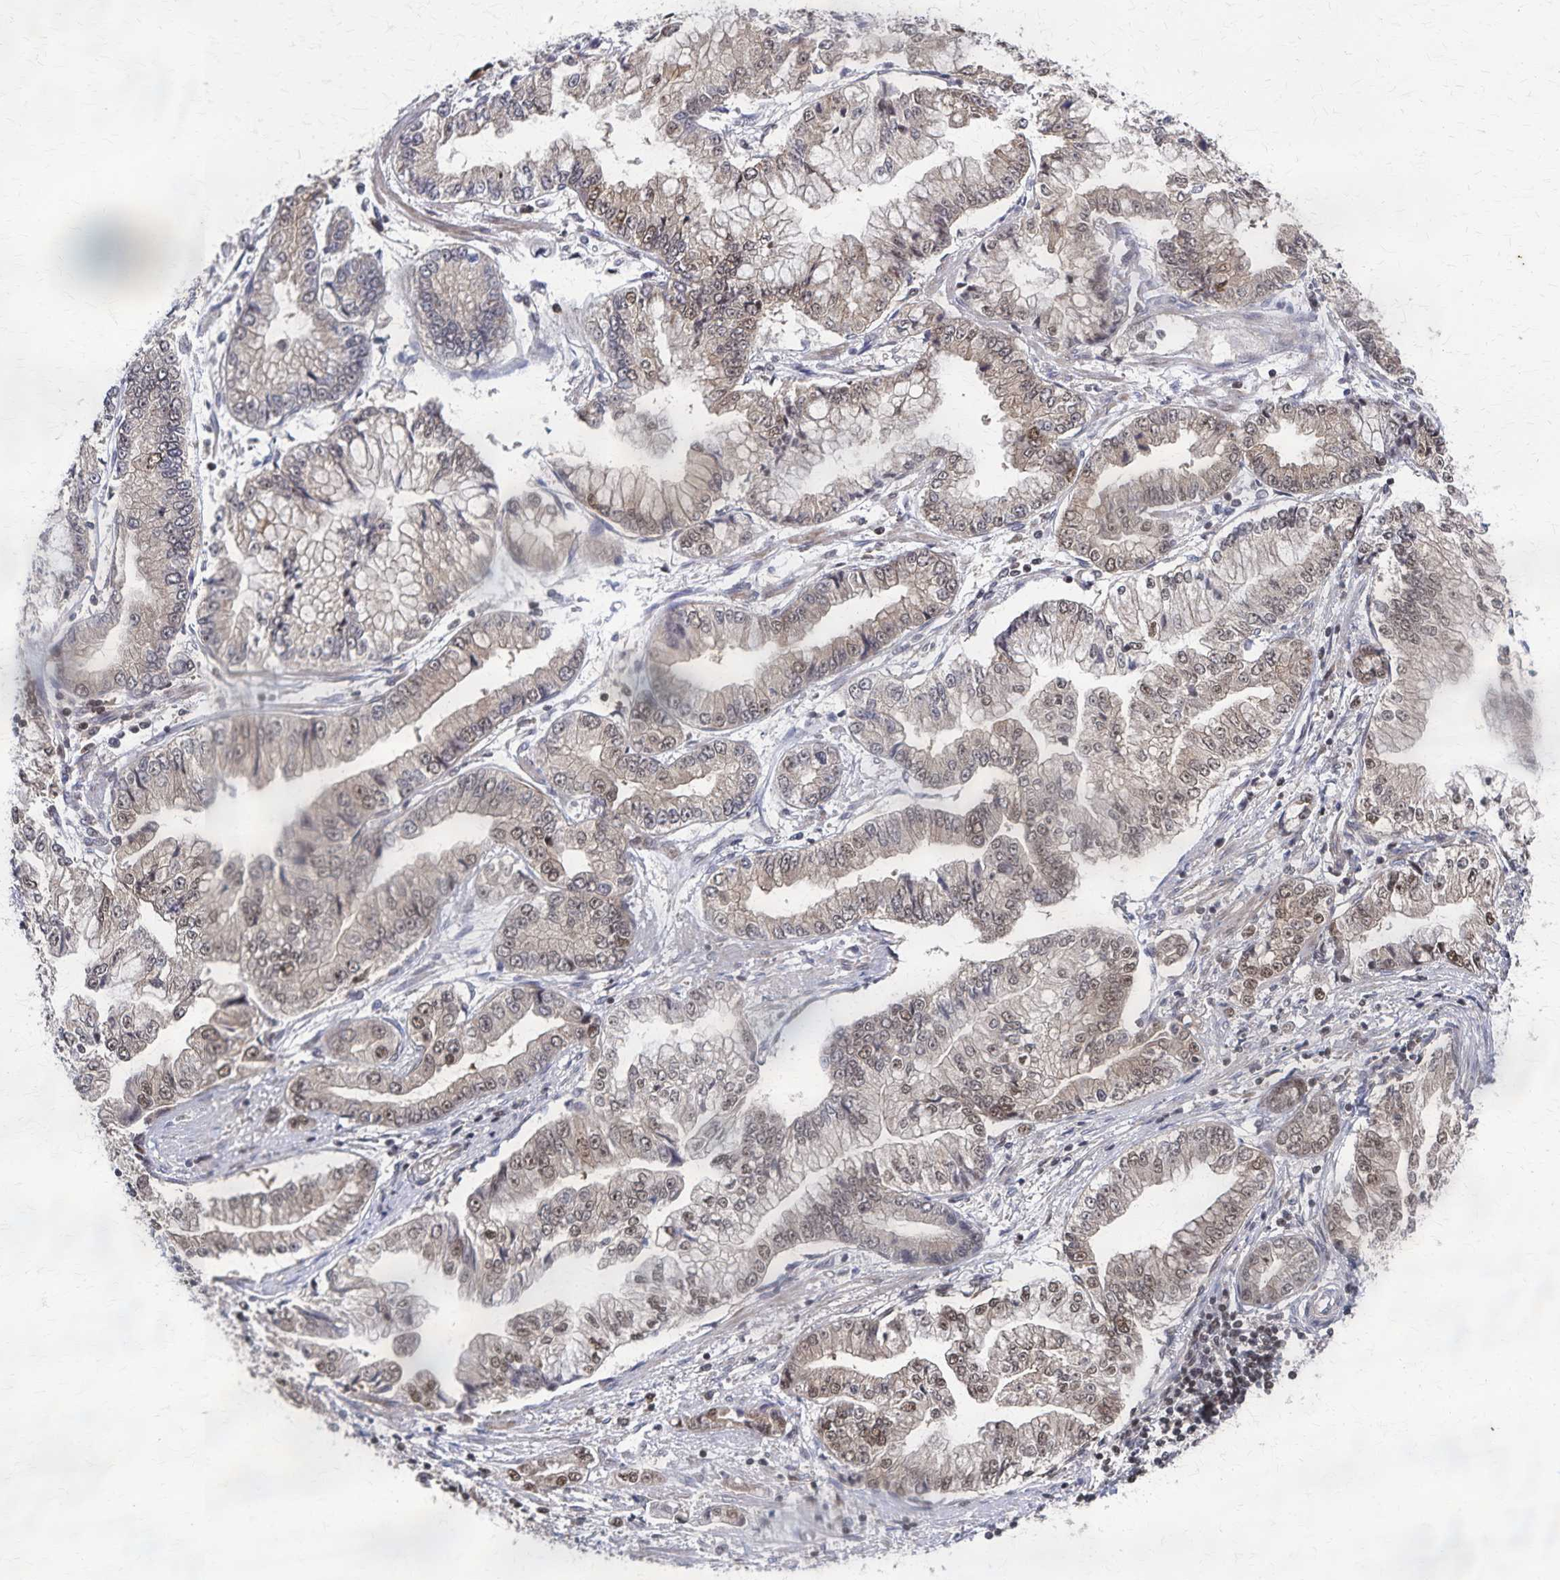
{"staining": {"intensity": "weak", "quantity": "25%-75%", "location": "cytoplasmic/membranous,nuclear"}, "tissue": "stomach cancer", "cell_type": "Tumor cells", "image_type": "cancer", "snomed": [{"axis": "morphology", "description": "Adenocarcinoma, NOS"}, {"axis": "topography", "description": "Stomach, upper"}], "caption": "The photomicrograph demonstrates staining of stomach cancer (adenocarcinoma), revealing weak cytoplasmic/membranous and nuclear protein expression (brown color) within tumor cells. The staining is performed using DAB (3,3'-diaminobenzidine) brown chromogen to label protein expression. The nuclei are counter-stained blue using hematoxylin.", "gene": "GTF2B", "patient": {"sex": "female", "age": 74}}